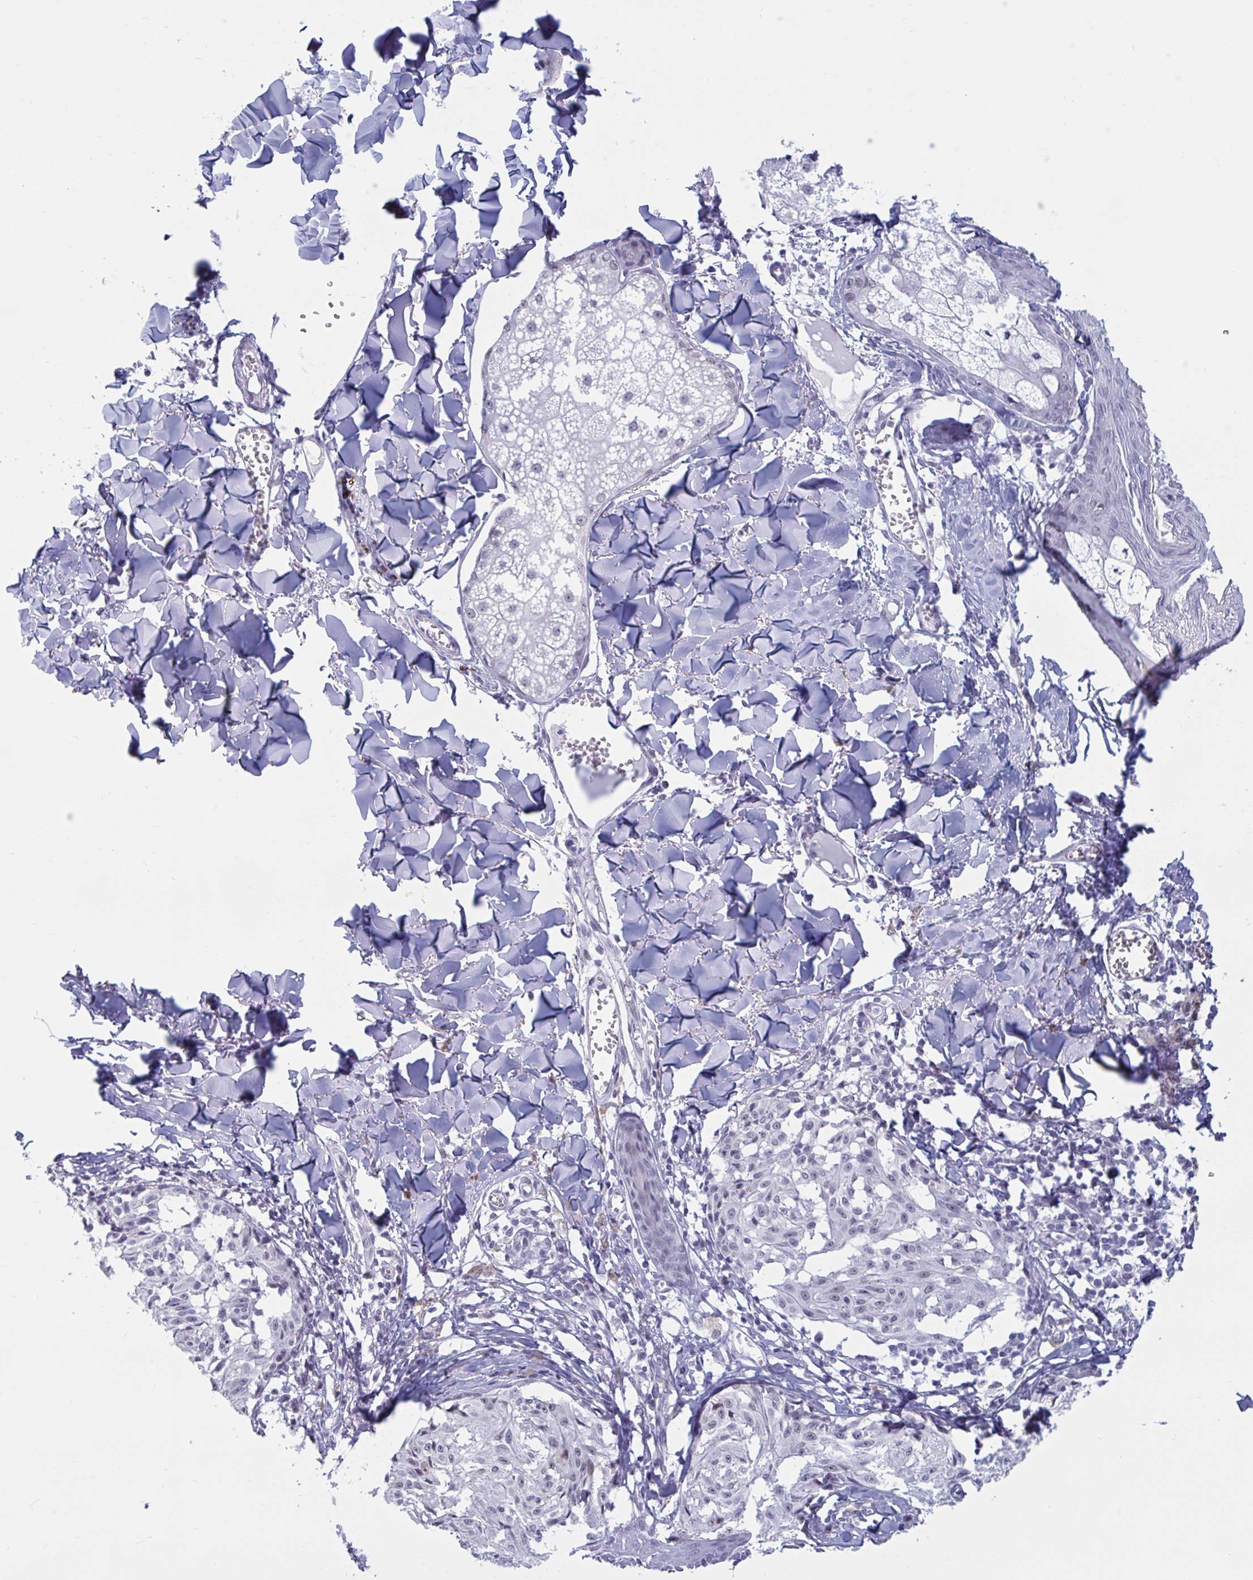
{"staining": {"intensity": "negative", "quantity": "none", "location": "none"}, "tissue": "melanoma", "cell_type": "Tumor cells", "image_type": "cancer", "snomed": [{"axis": "morphology", "description": "Malignant melanoma, NOS"}, {"axis": "topography", "description": "Skin"}], "caption": "Tumor cells show no significant protein expression in malignant melanoma.", "gene": "MSMB", "patient": {"sex": "female", "age": 43}}